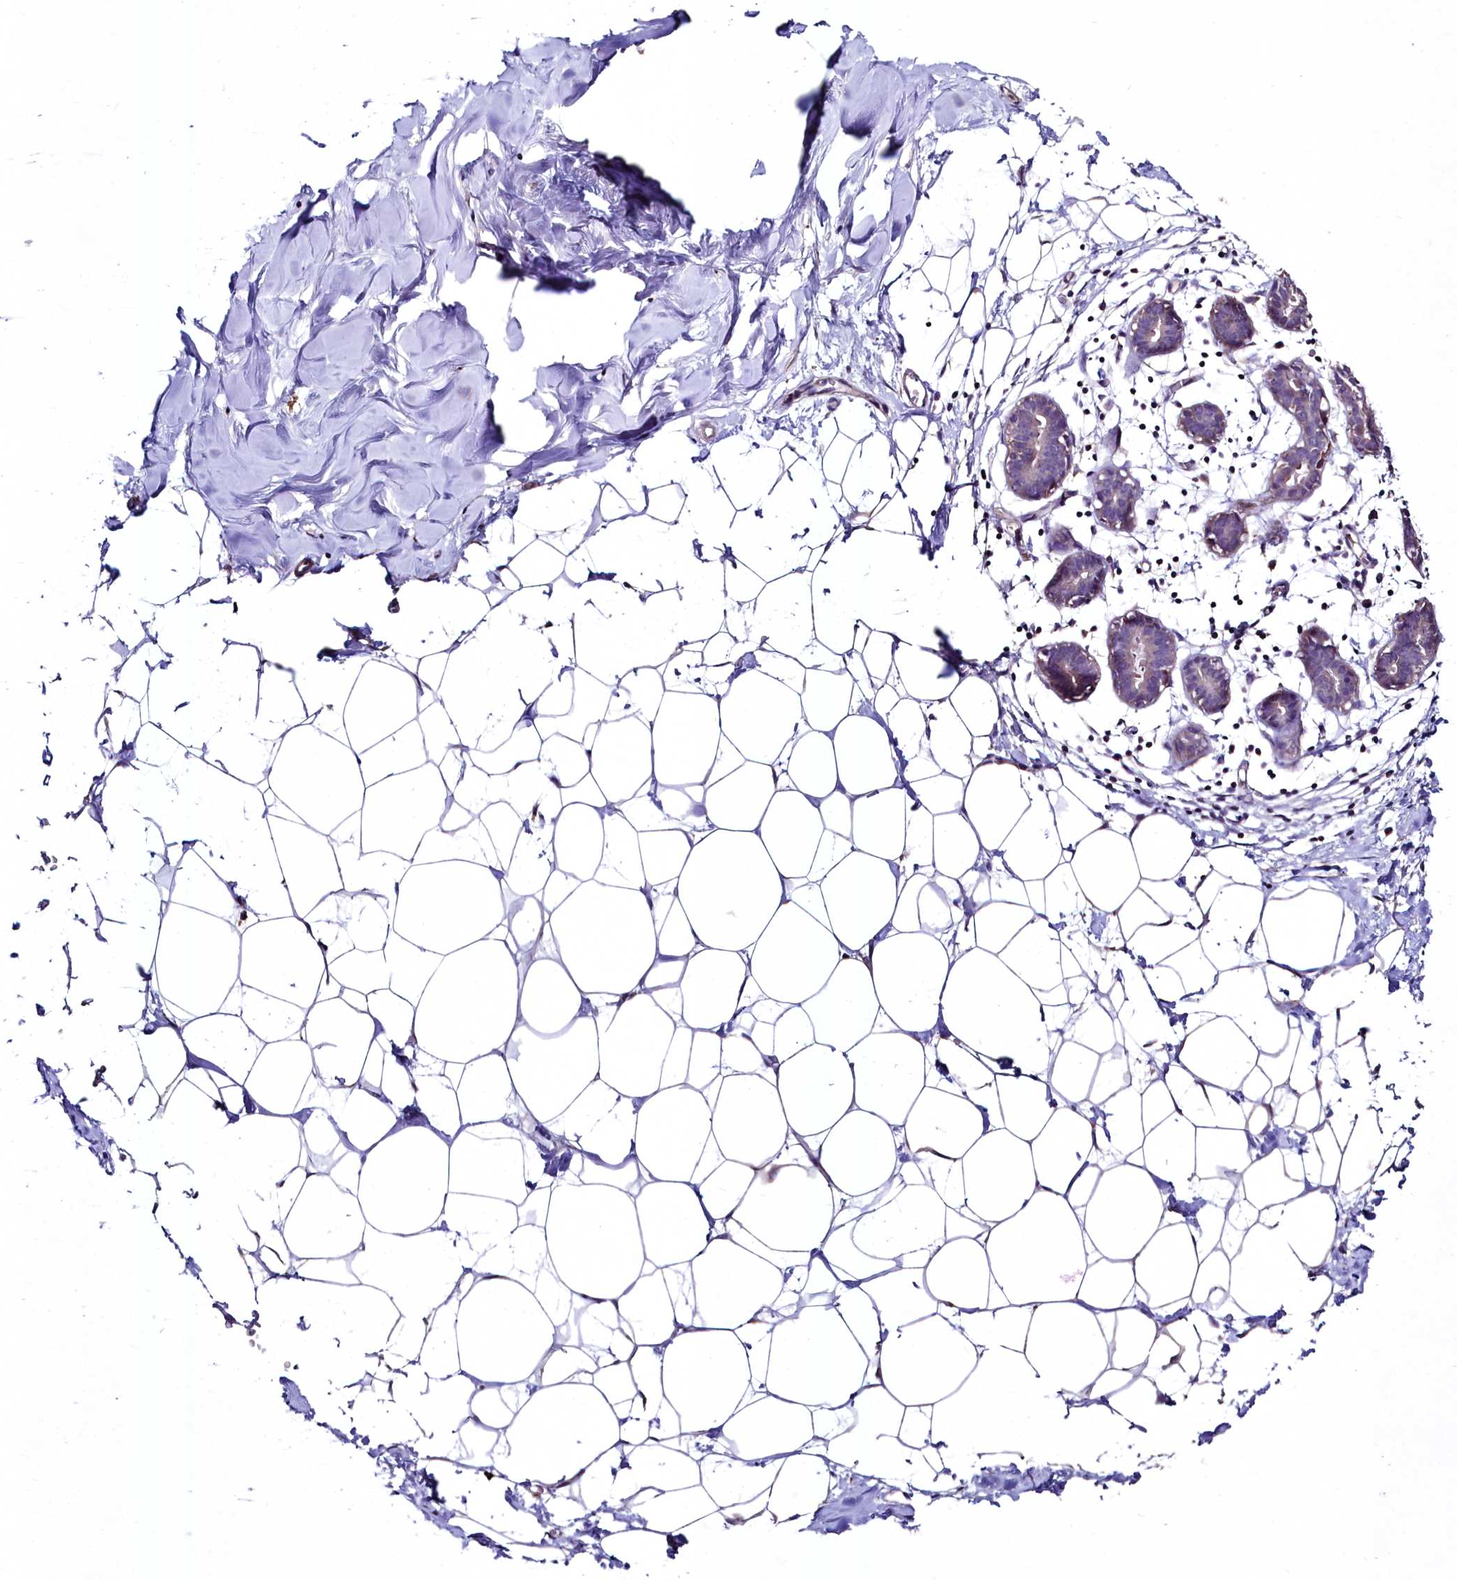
{"staining": {"intensity": "negative", "quantity": "none", "location": "none"}, "tissue": "breast", "cell_type": "Adipocytes", "image_type": "normal", "snomed": [{"axis": "morphology", "description": "Normal tissue, NOS"}, {"axis": "topography", "description": "Breast"}], "caption": "There is no significant expression in adipocytes of breast. Nuclei are stained in blue.", "gene": "AMBRA1", "patient": {"sex": "female", "age": 27}}